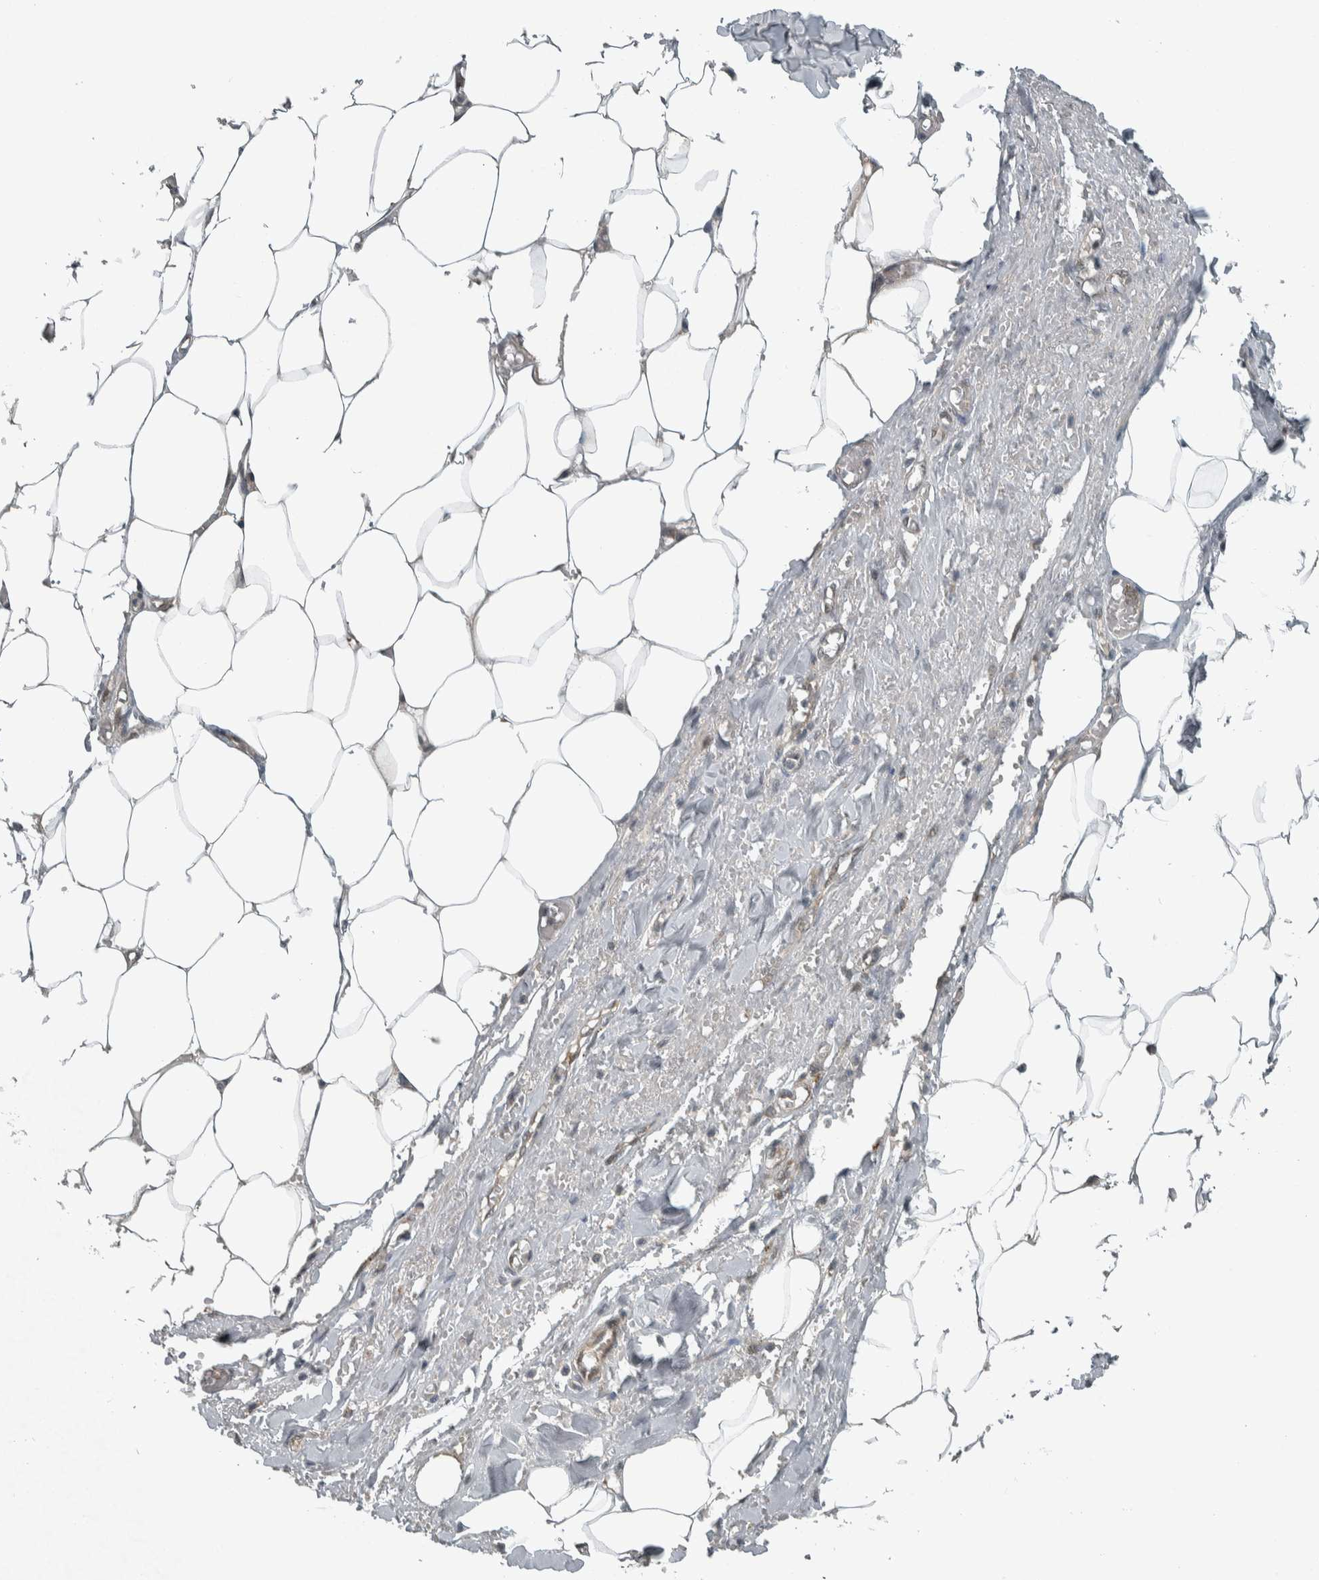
{"staining": {"intensity": "weak", "quantity": "<25%", "location": "cytoplasmic/membranous"}, "tissue": "adipose tissue", "cell_type": "Adipocytes", "image_type": "normal", "snomed": [{"axis": "morphology", "description": "Normal tissue, NOS"}, {"axis": "topography", "description": "Soft tissue"}, {"axis": "topography", "description": "Vascular tissue"}], "caption": "The photomicrograph exhibits no staining of adipocytes in benign adipose tissue.", "gene": "XPO5", "patient": {"sex": "female", "age": 35}}